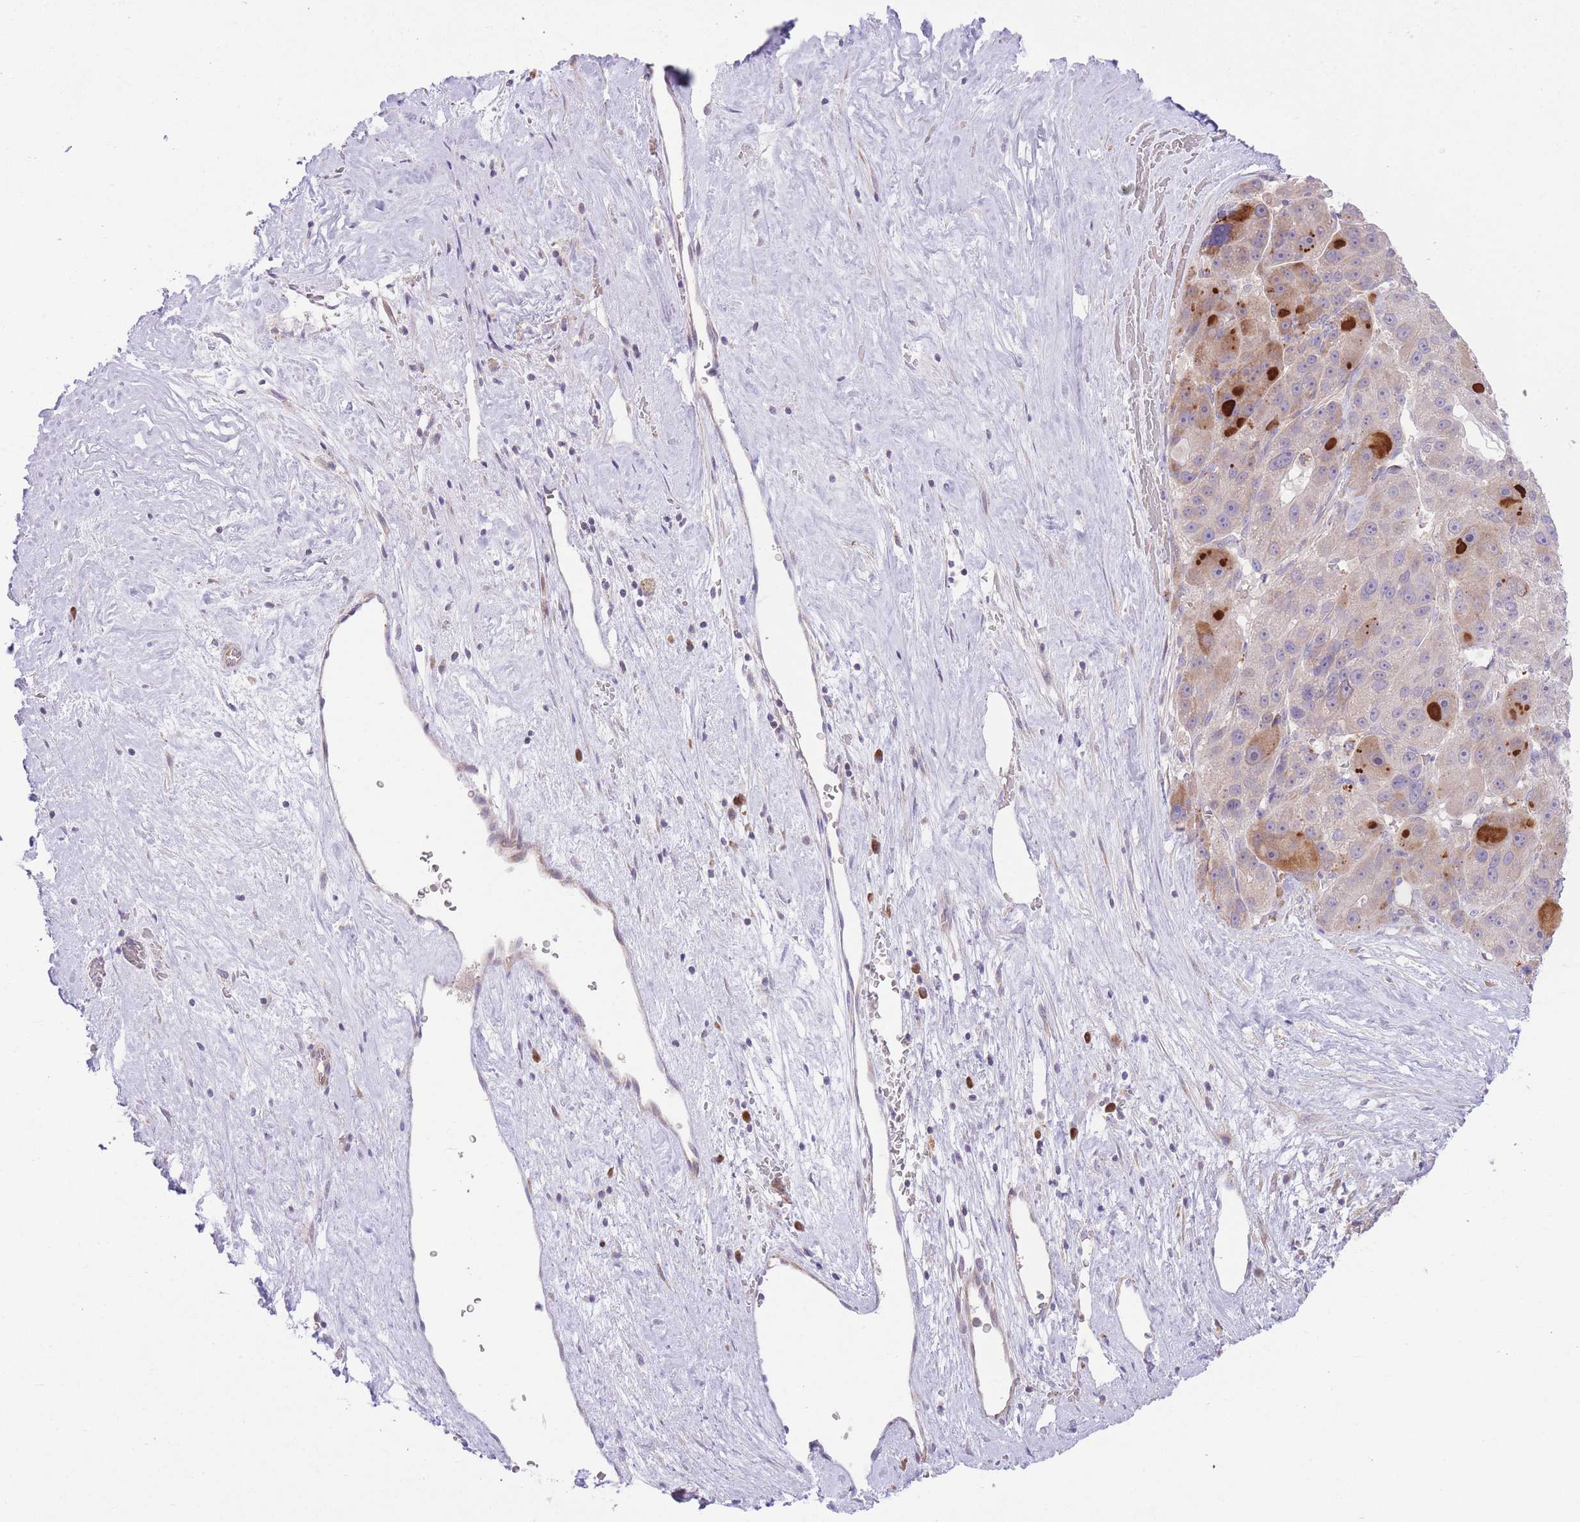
{"staining": {"intensity": "moderate", "quantity": "25%-75%", "location": "cytoplasmic/membranous"}, "tissue": "liver cancer", "cell_type": "Tumor cells", "image_type": "cancer", "snomed": [{"axis": "morphology", "description": "Carcinoma, Hepatocellular, NOS"}, {"axis": "topography", "description": "Liver"}], "caption": "Liver hepatocellular carcinoma stained with IHC shows moderate cytoplasmic/membranous positivity in approximately 25%-75% of tumor cells.", "gene": "BOLA2B", "patient": {"sex": "male", "age": 76}}